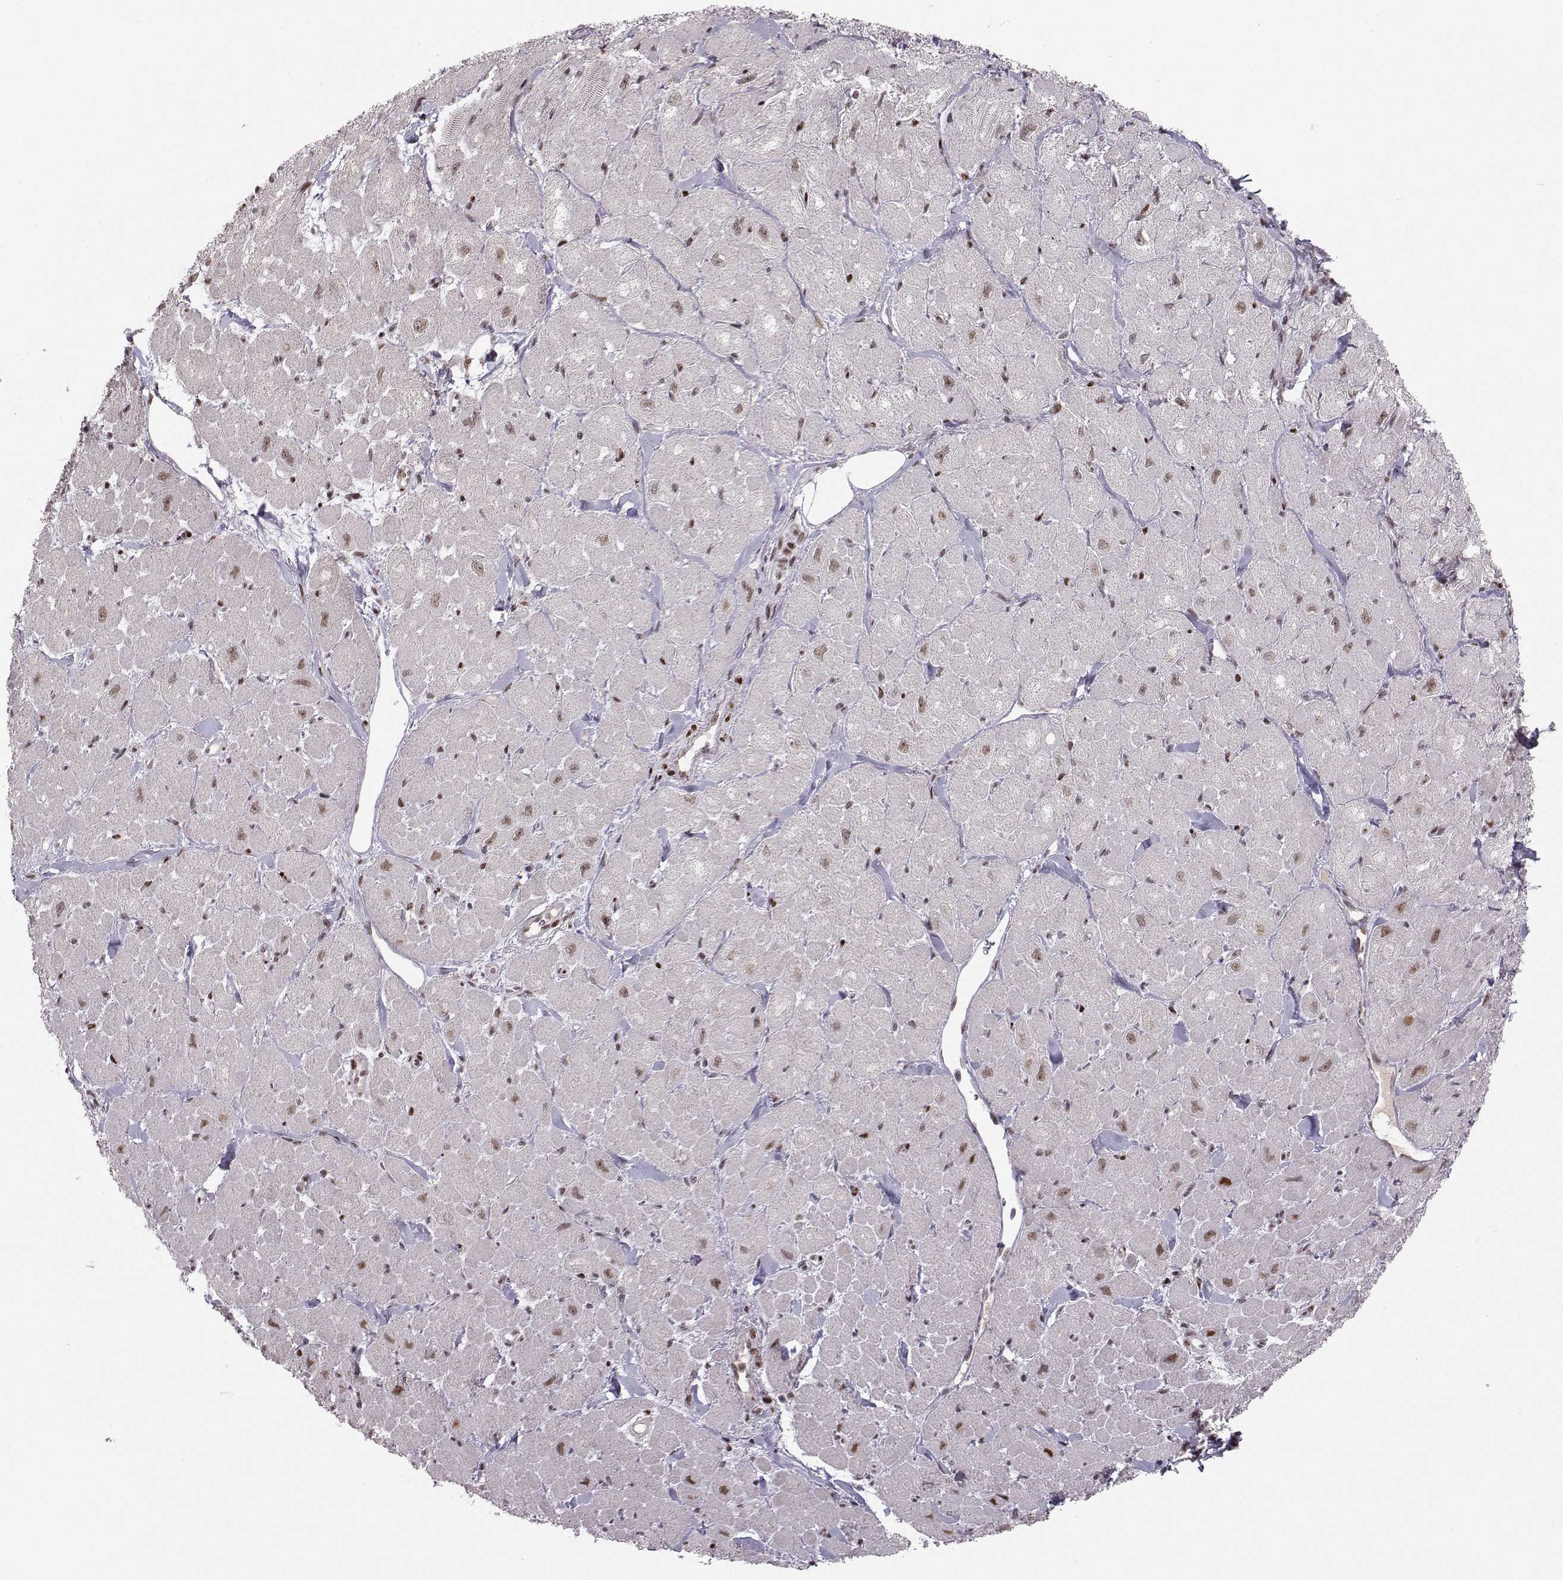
{"staining": {"intensity": "weak", "quantity": "25%-75%", "location": "nuclear"}, "tissue": "heart muscle", "cell_type": "Cardiomyocytes", "image_type": "normal", "snomed": [{"axis": "morphology", "description": "Normal tissue, NOS"}, {"axis": "topography", "description": "Heart"}], "caption": "Immunohistochemical staining of unremarkable heart muscle shows 25%-75% levels of weak nuclear protein staining in approximately 25%-75% of cardiomyocytes.", "gene": "SNAPC2", "patient": {"sex": "male", "age": 60}}